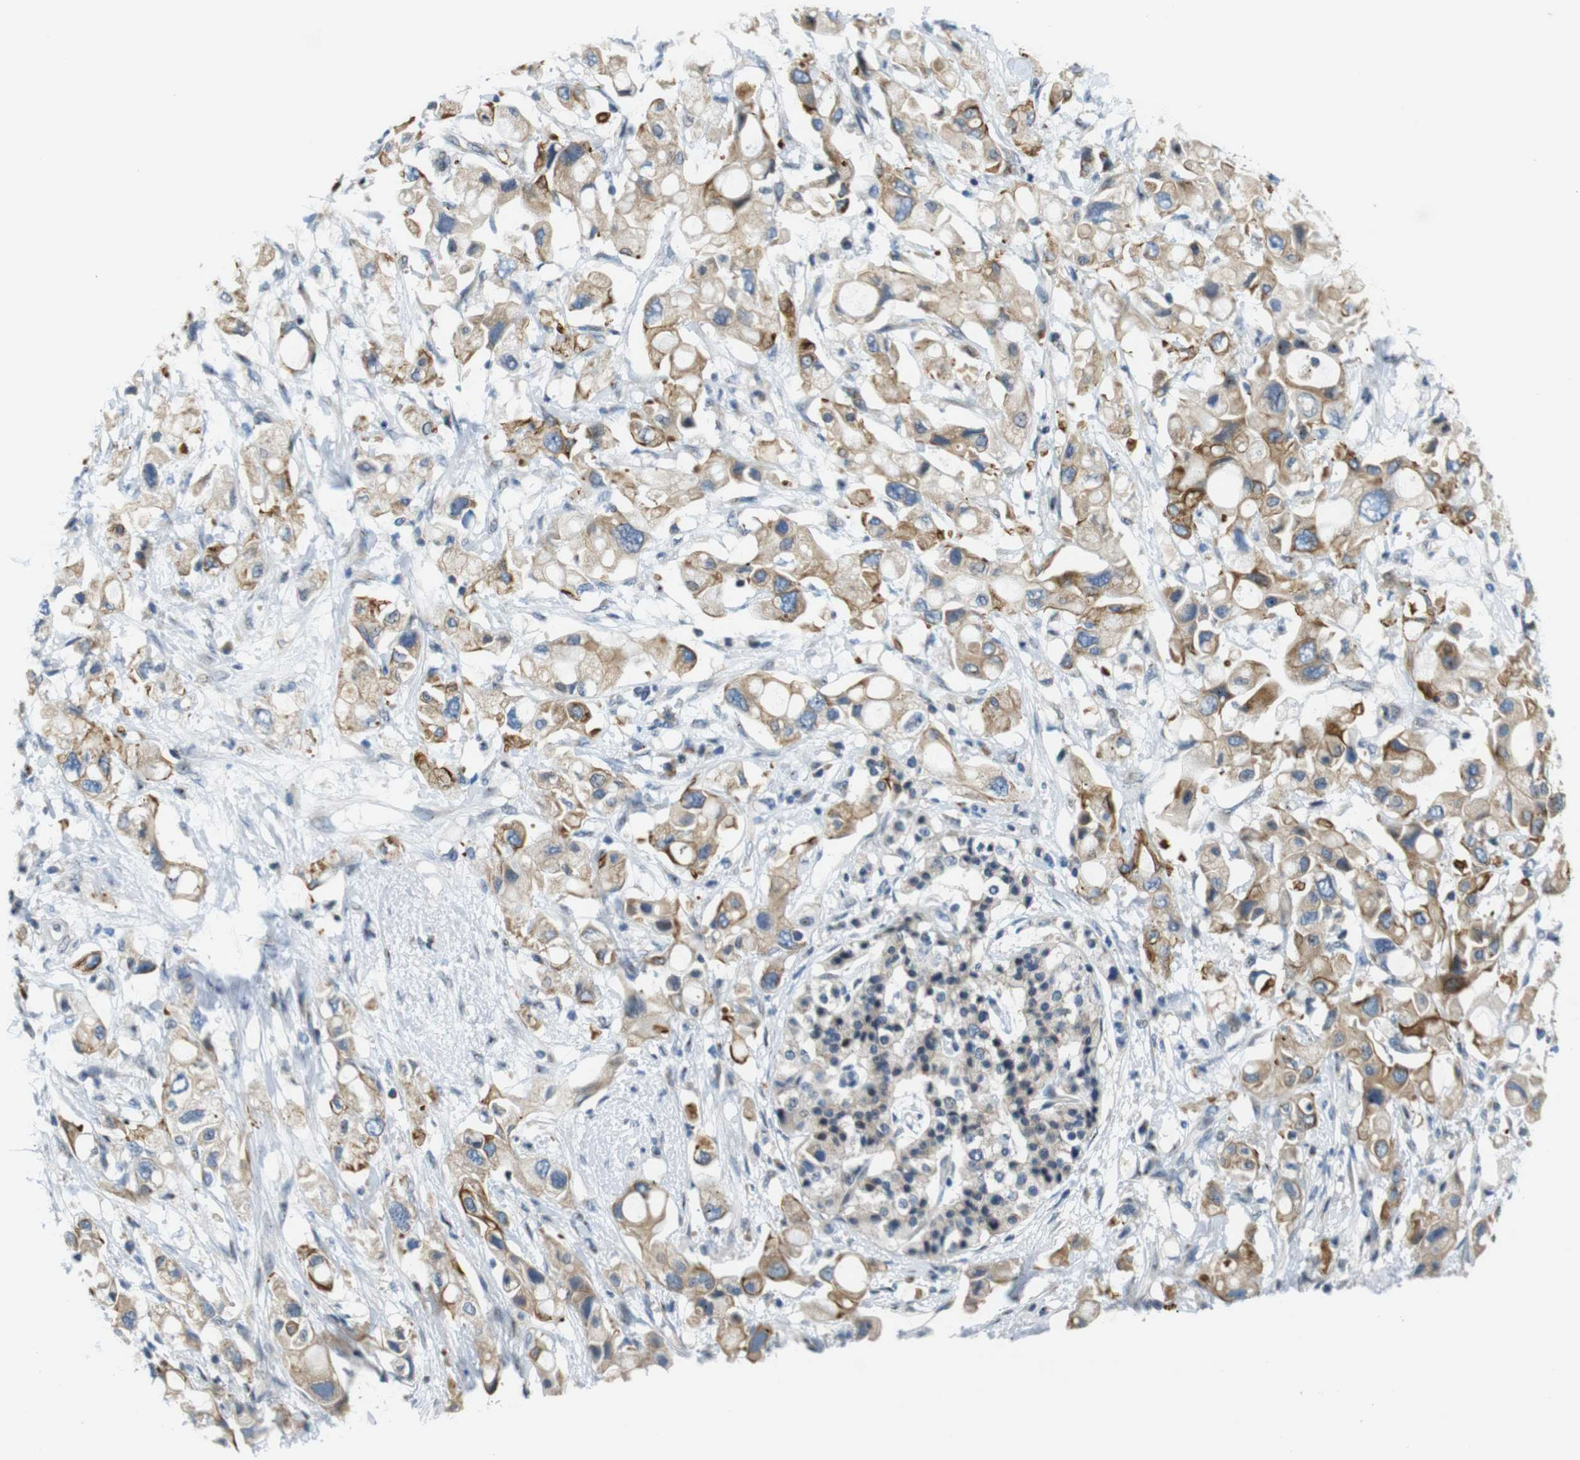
{"staining": {"intensity": "moderate", "quantity": ">75%", "location": "cytoplasmic/membranous"}, "tissue": "pancreatic cancer", "cell_type": "Tumor cells", "image_type": "cancer", "snomed": [{"axis": "morphology", "description": "Adenocarcinoma, NOS"}, {"axis": "topography", "description": "Pancreas"}], "caption": "Immunohistochemistry histopathology image of neoplastic tissue: pancreatic adenocarcinoma stained using IHC displays medium levels of moderate protein expression localized specifically in the cytoplasmic/membranous of tumor cells, appearing as a cytoplasmic/membranous brown color.", "gene": "ZDHHC3", "patient": {"sex": "female", "age": 56}}